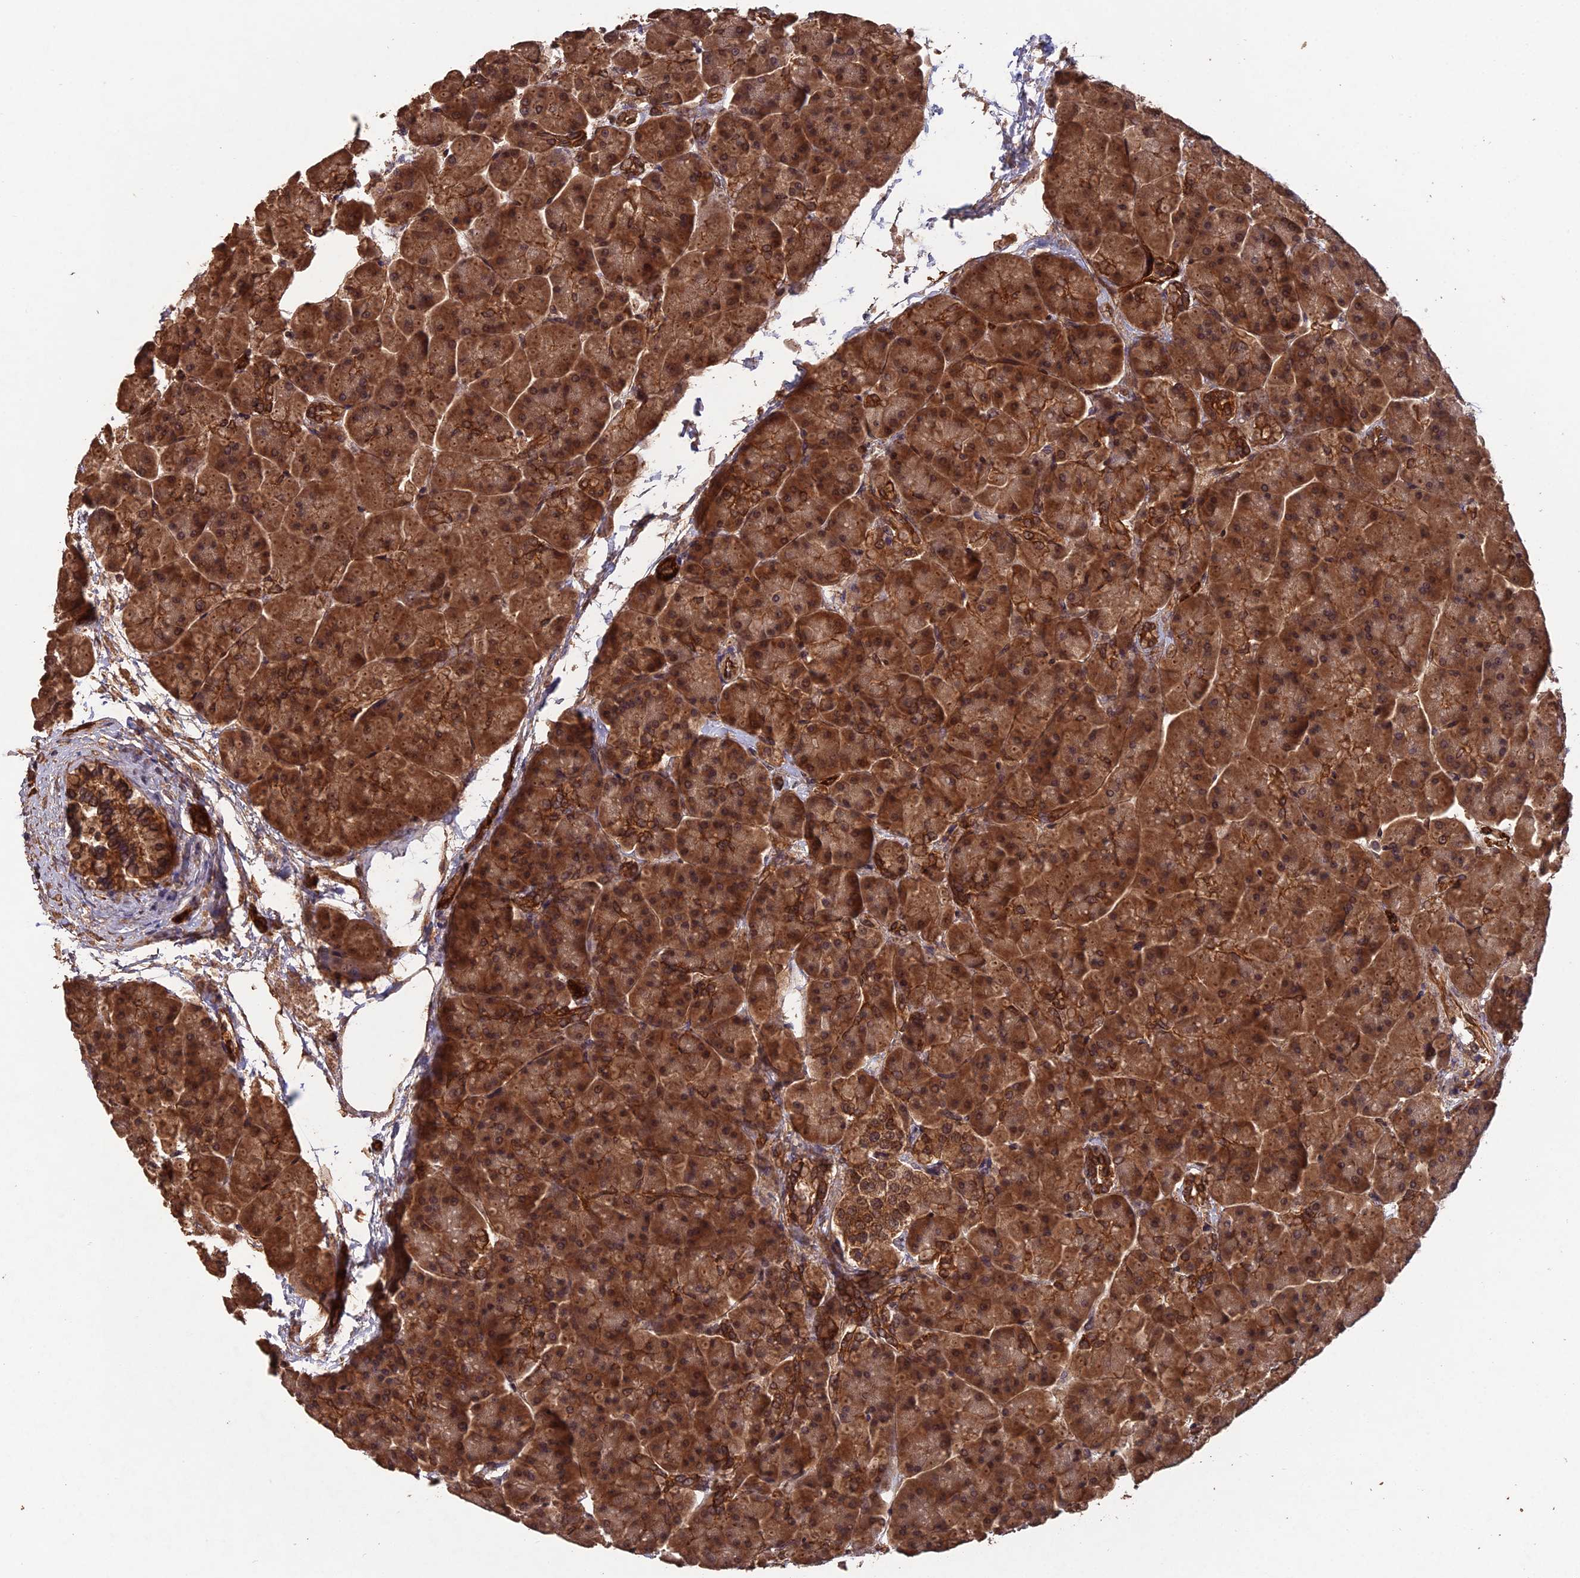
{"staining": {"intensity": "strong", "quantity": ">75%", "location": "cytoplasmic/membranous,nuclear"}, "tissue": "pancreas", "cell_type": "Exocrine glandular cells", "image_type": "normal", "snomed": [{"axis": "morphology", "description": "Normal tissue, NOS"}, {"axis": "topography", "description": "Pancreas"}], "caption": "Immunohistochemistry (IHC) of benign pancreas shows high levels of strong cytoplasmic/membranous,nuclear staining in approximately >75% of exocrine glandular cells. The protein is shown in brown color, while the nuclei are stained blue.", "gene": "RALGAPA2", "patient": {"sex": "female", "age": 70}}